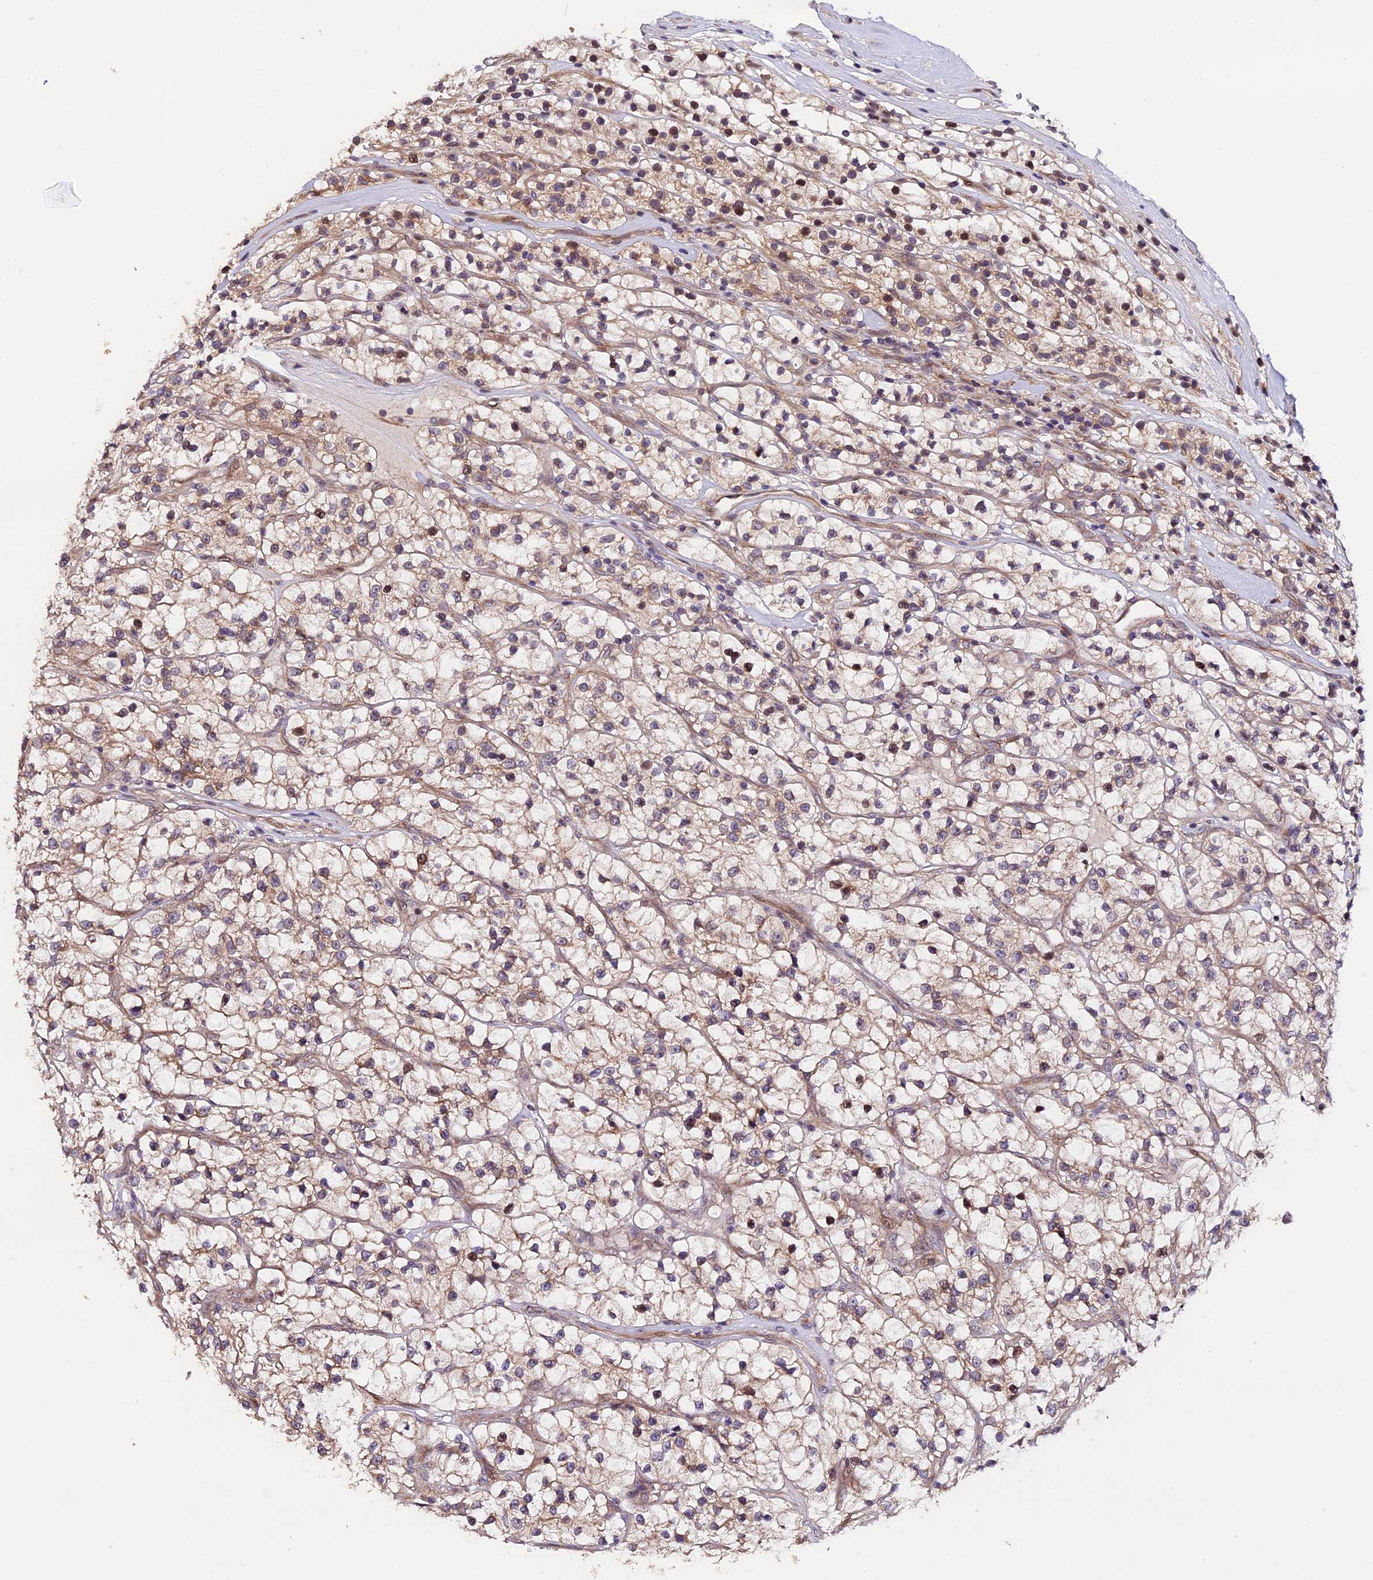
{"staining": {"intensity": "moderate", "quantity": "<25%", "location": "nuclear"}, "tissue": "renal cancer", "cell_type": "Tumor cells", "image_type": "cancer", "snomed": [{"axis": "morphology", "description": "Adenocarcinoma, NOS"}, {"axis": "topography", "description": "Kidney"}], "caption": "Protein expression analysis of human renal cancer (adenocarcinoma) reveals moderate nuclear expression in about <25% of tumor cells. (brown staining indicates protein expression, while blue staining denotes nuclei).", "gene": "TRMT1", "patient": {"sex": "female", "age": 57}}